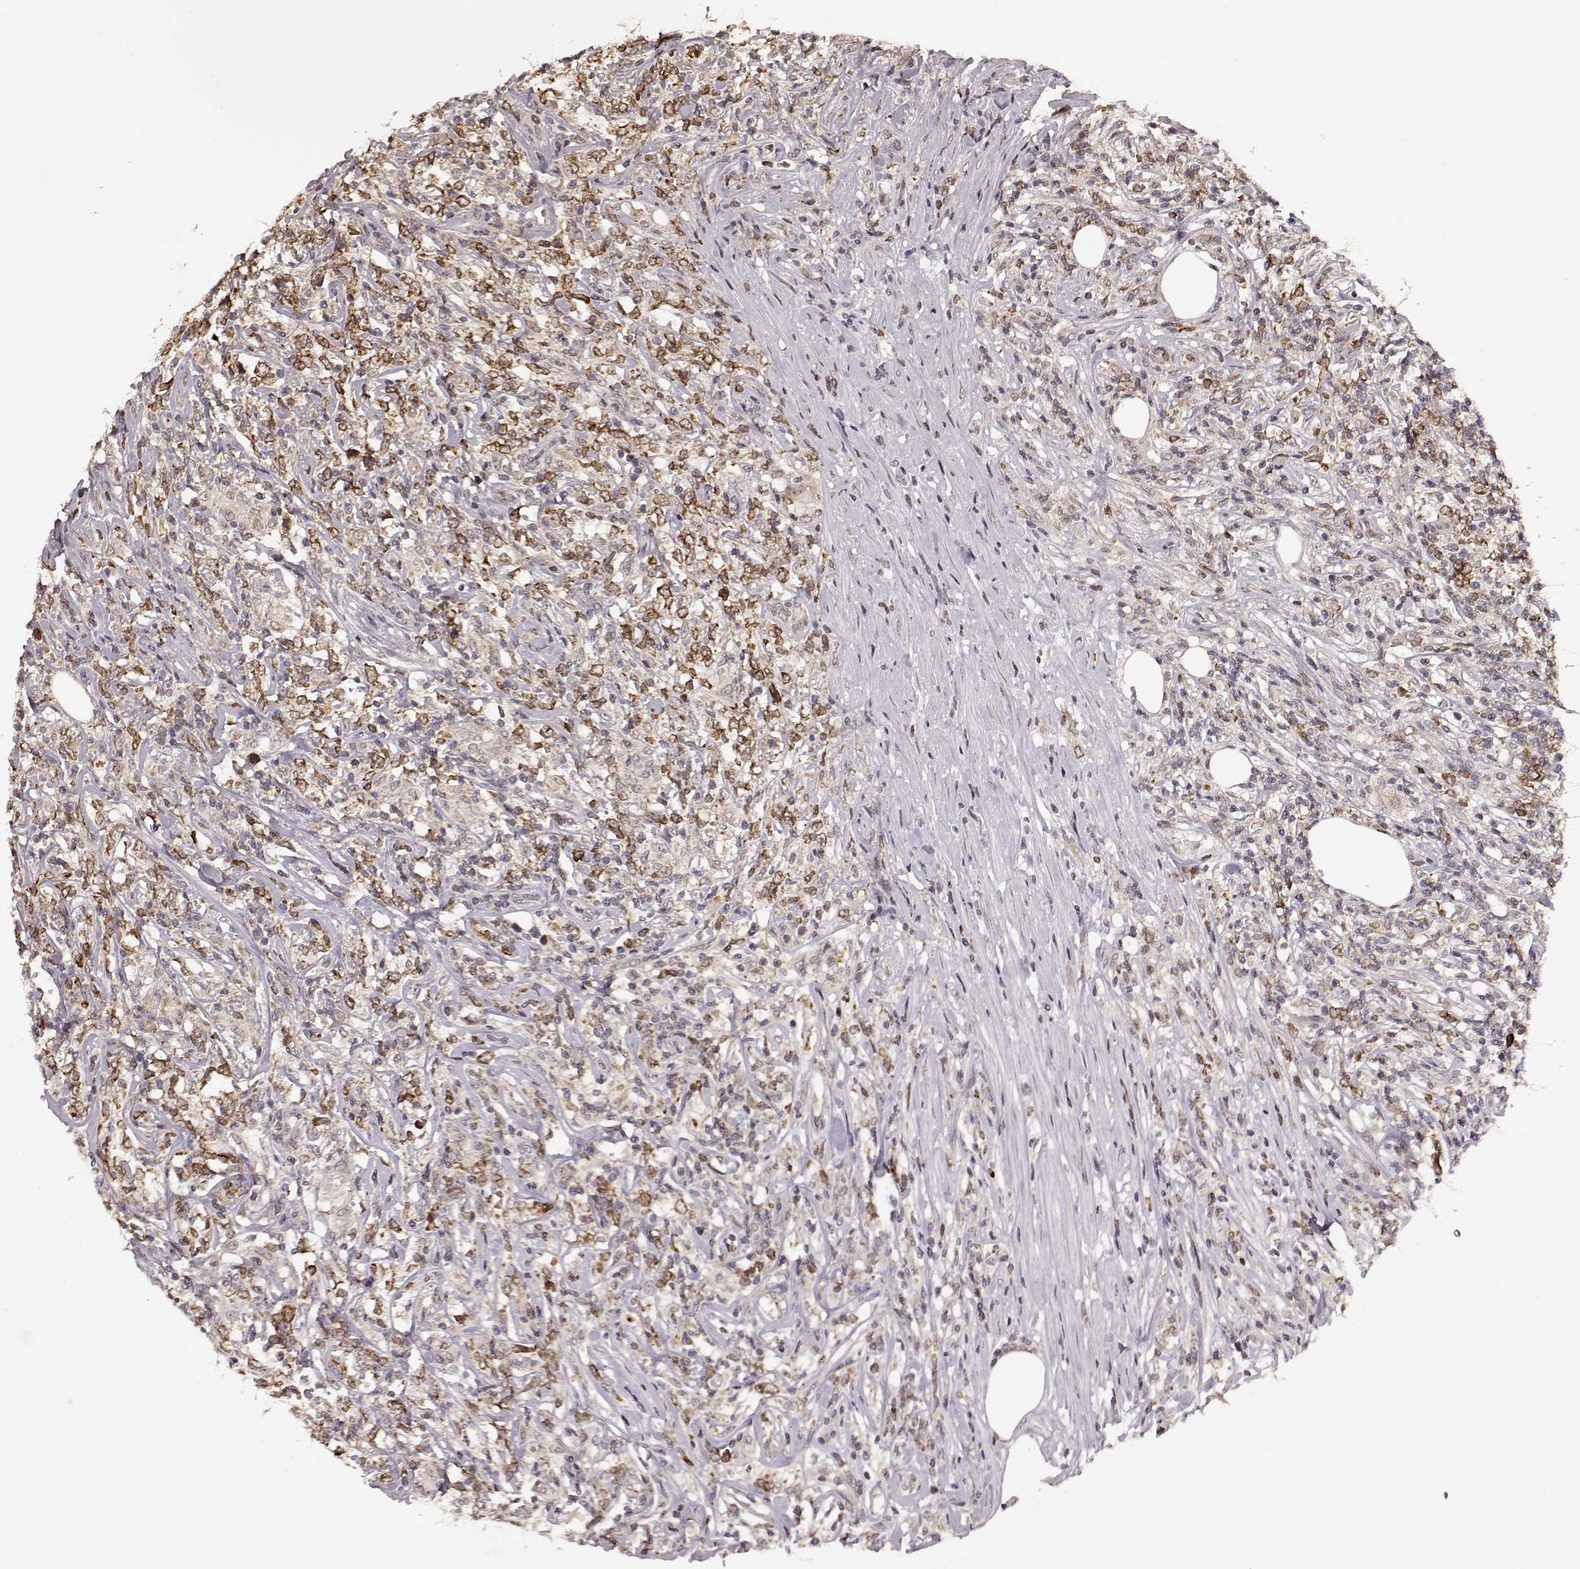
{"staining": {"intensity": "moderate", "quantity": "<25%", "location": "cytoplasmic/membranous"}, "tissue": "lymphoma", "cell_type": "Tumor cells", "image_type": "cancer", "snomed": [{"axis": "morphology", "description": "Malignant lymphoma, non-Hodgkin's type, High grade"}, {"axis": "topography", "description": "Lymph node"}], "caption": "DAB immunohistochemical staining of human high-grade malignant lymphoma, non-Hodgkin's type displays moderate cytoplasmic/membranous protein staining in approximately <25% of tumor cells.", "gene": "ELOVL5", "patient": {"sex": "female", "age": 84}}